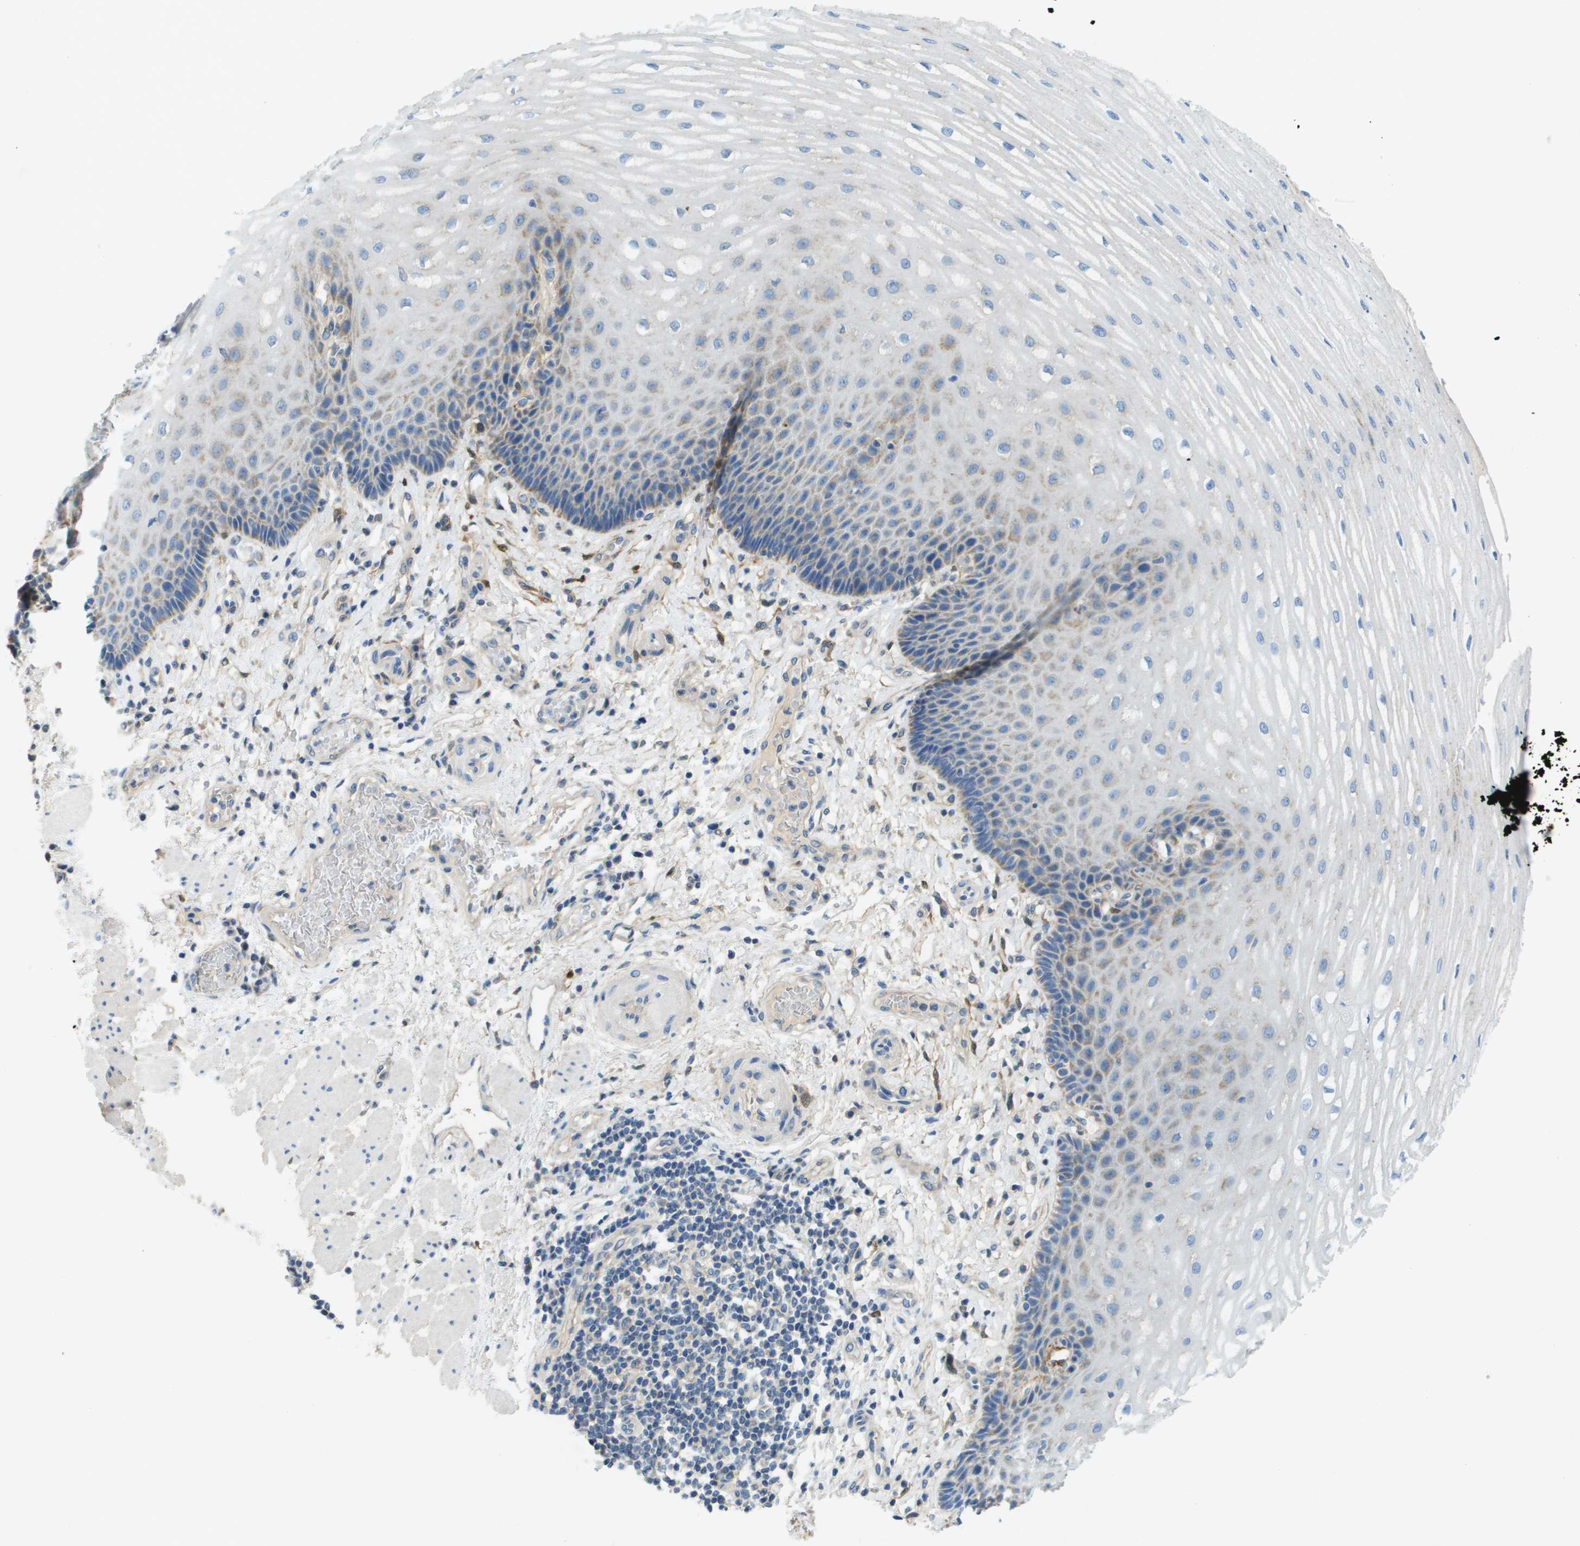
{"staining": {"intensity": "moderate", "quantity": "<25%", "location": "cytoplasmic/membranous"}, "tissue": "esophagus", "cell_type": "Squamous epithelial cells", "image_type": "normal", "snomed": [{"axis": "morphology", "description": "Normal tissue, NOS"}, {"axis": "topography", "description": "Esophagus"}], "caption": "High-power microscopy captured an immunohistochemistry (IHC) micrograph of benign esophagus, revealing moderate cytoplasmic/membranous expression in about <25% of squamous epithelial cells.", "gene": "CYGB", "patient": {"sex": "male", "age": 54}}